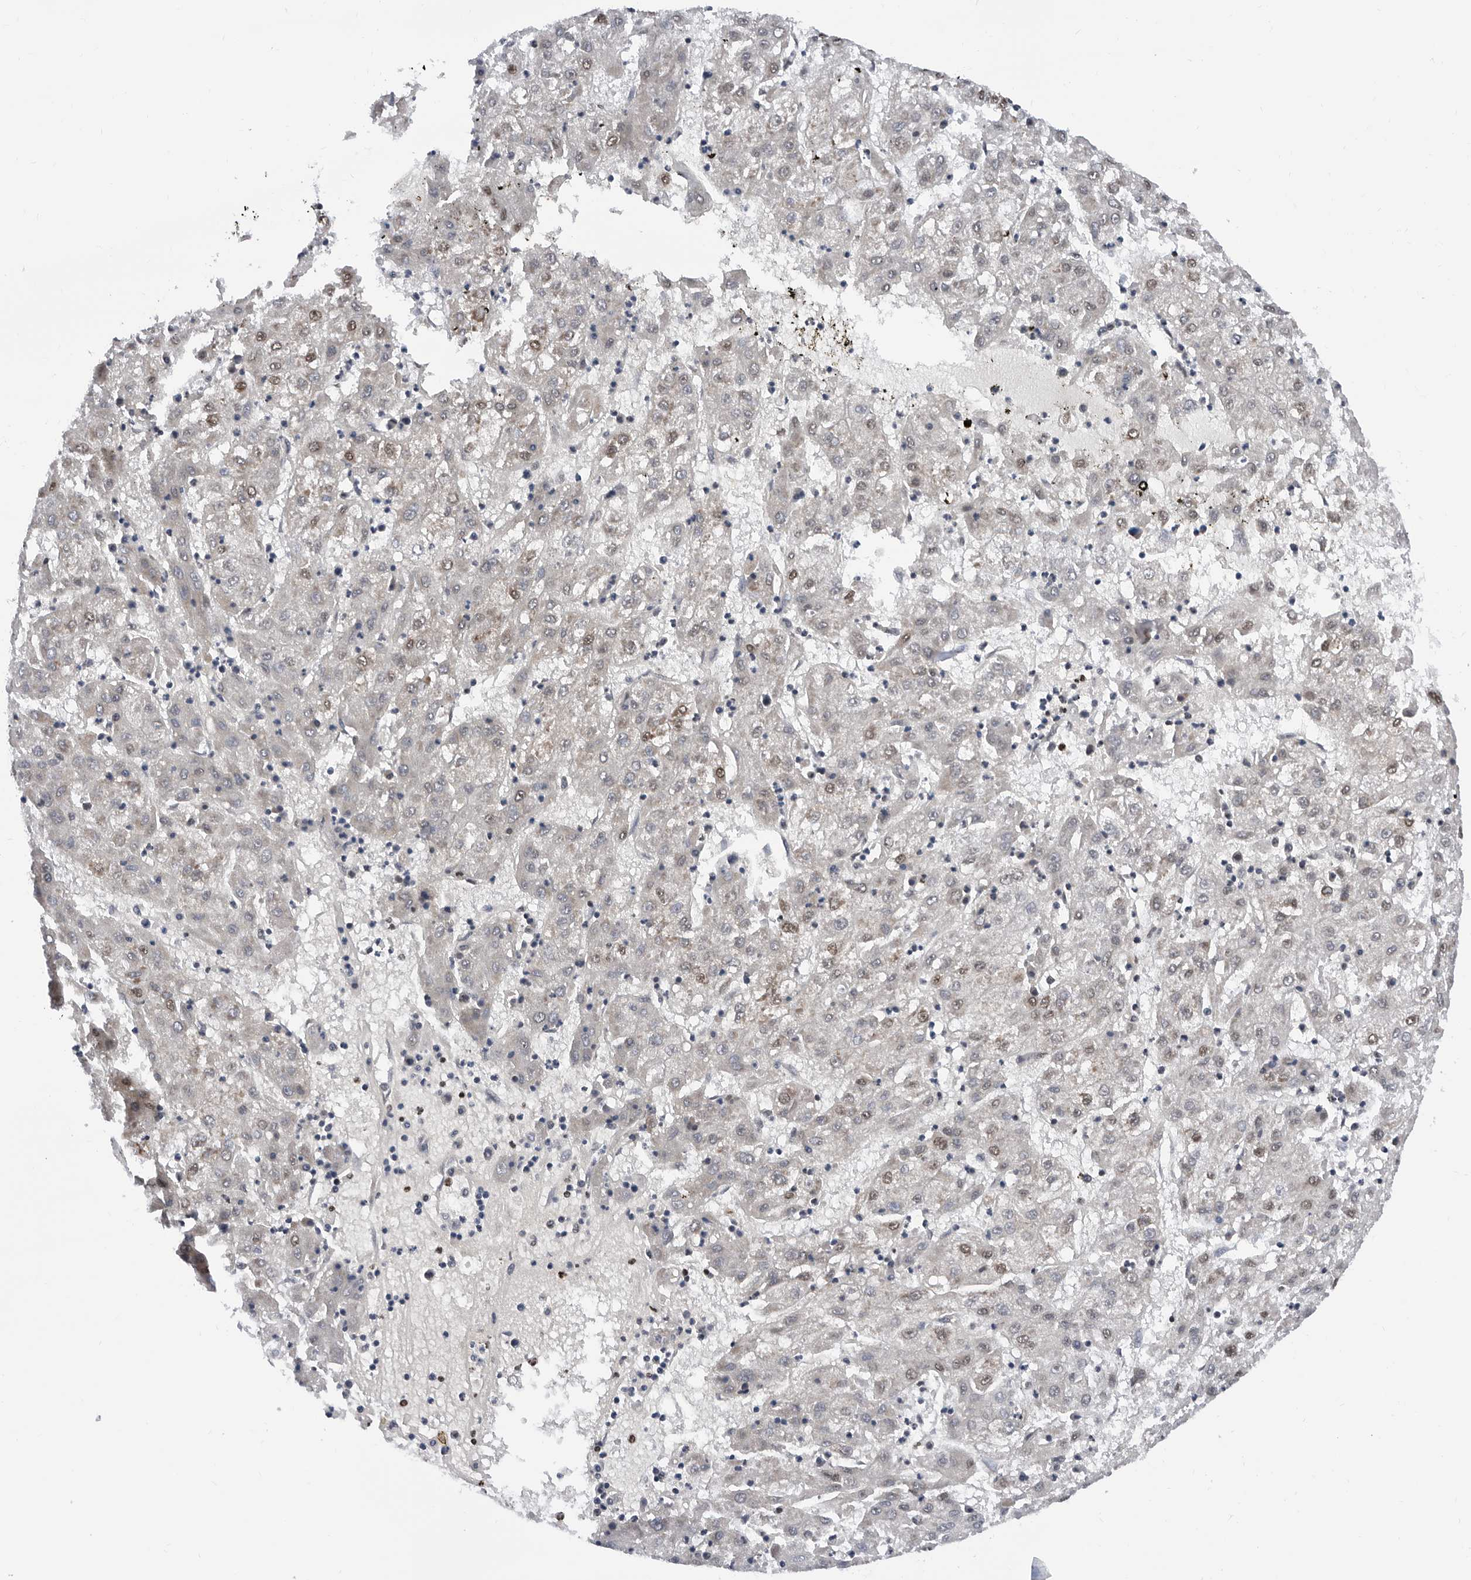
{"staining": {"intensity": "weak", "quantity": "25%-75%", "location": "nuclear"}, "tissue": "liver cancer", "cell_type": "Tumor cells", "image_type": "cancer", "snomed": [{"axis": "morphology", "description": "Carcinoma, Hepatocellular, NOS"}, {"axis": "topography", "description": "Liver"}], "caption": "Immunohistochemistry (IHC) of human hepatocellular carcinoma (liver) displays low levels of weak nuclear expression in approximately 25%-75% of tumor cells.", "gene": "SNRNP48", "patient": {"sex": "male", "age": 72}}